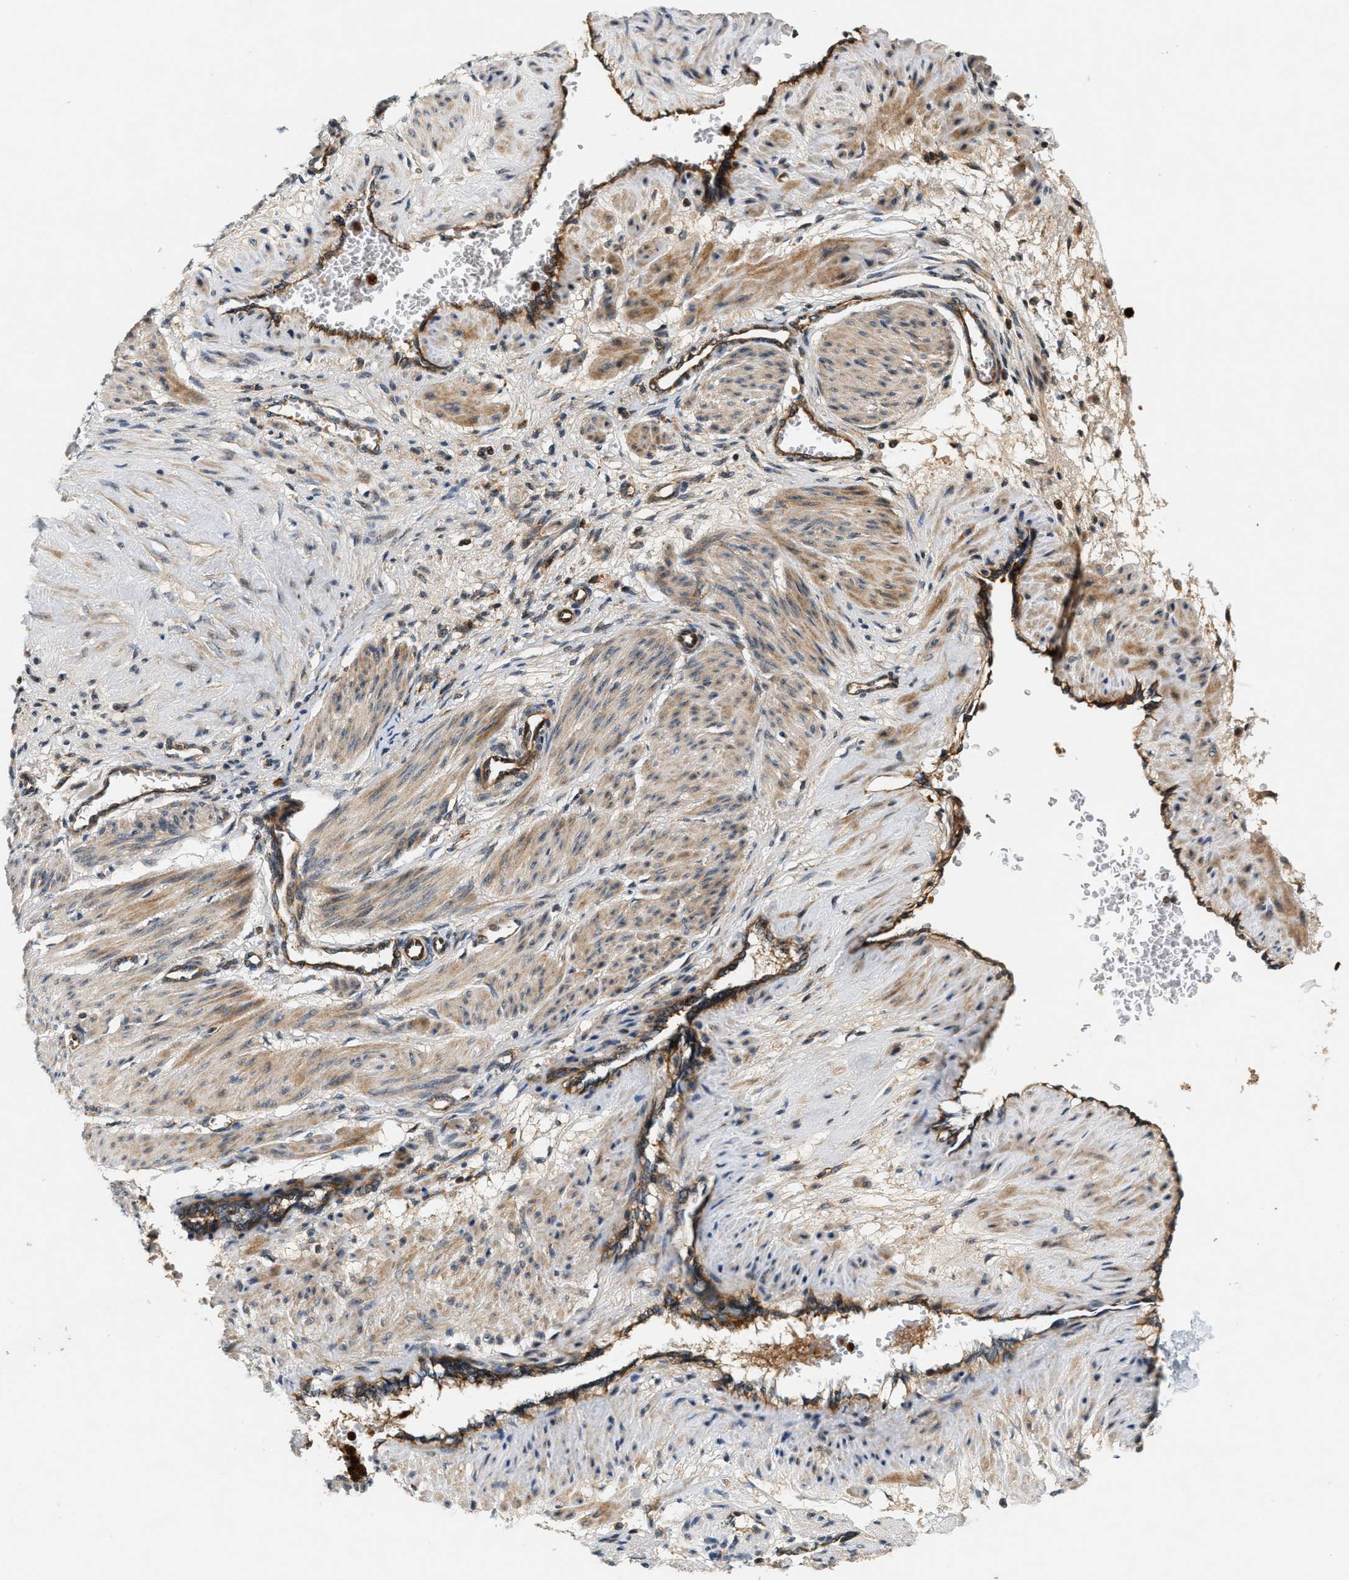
{"staining": {"intensity": "moderate", "quantity": ">75%", "location": "cytoplasmic/membranous"}, "tissue": "smooth muscle", "cell_type": "Smooth muscle cells", "image_type": "normal", "snomed": [{"axis": "morphology", "description": "Normal tissue, NOS"}, {"axis": "topography", "description": "Endometrium"}], "caption": "Smooth muscle stained for a protein displays moderate cytoplasmic/membranous positivity in smooth muscle cells. The protein is stained brown, and the nuclei are stained in blue (DAB IHC with brightfield microscopy, high magnification).", "gene": "SAMD9", "patient": {"sex": "female", "age": 33}}